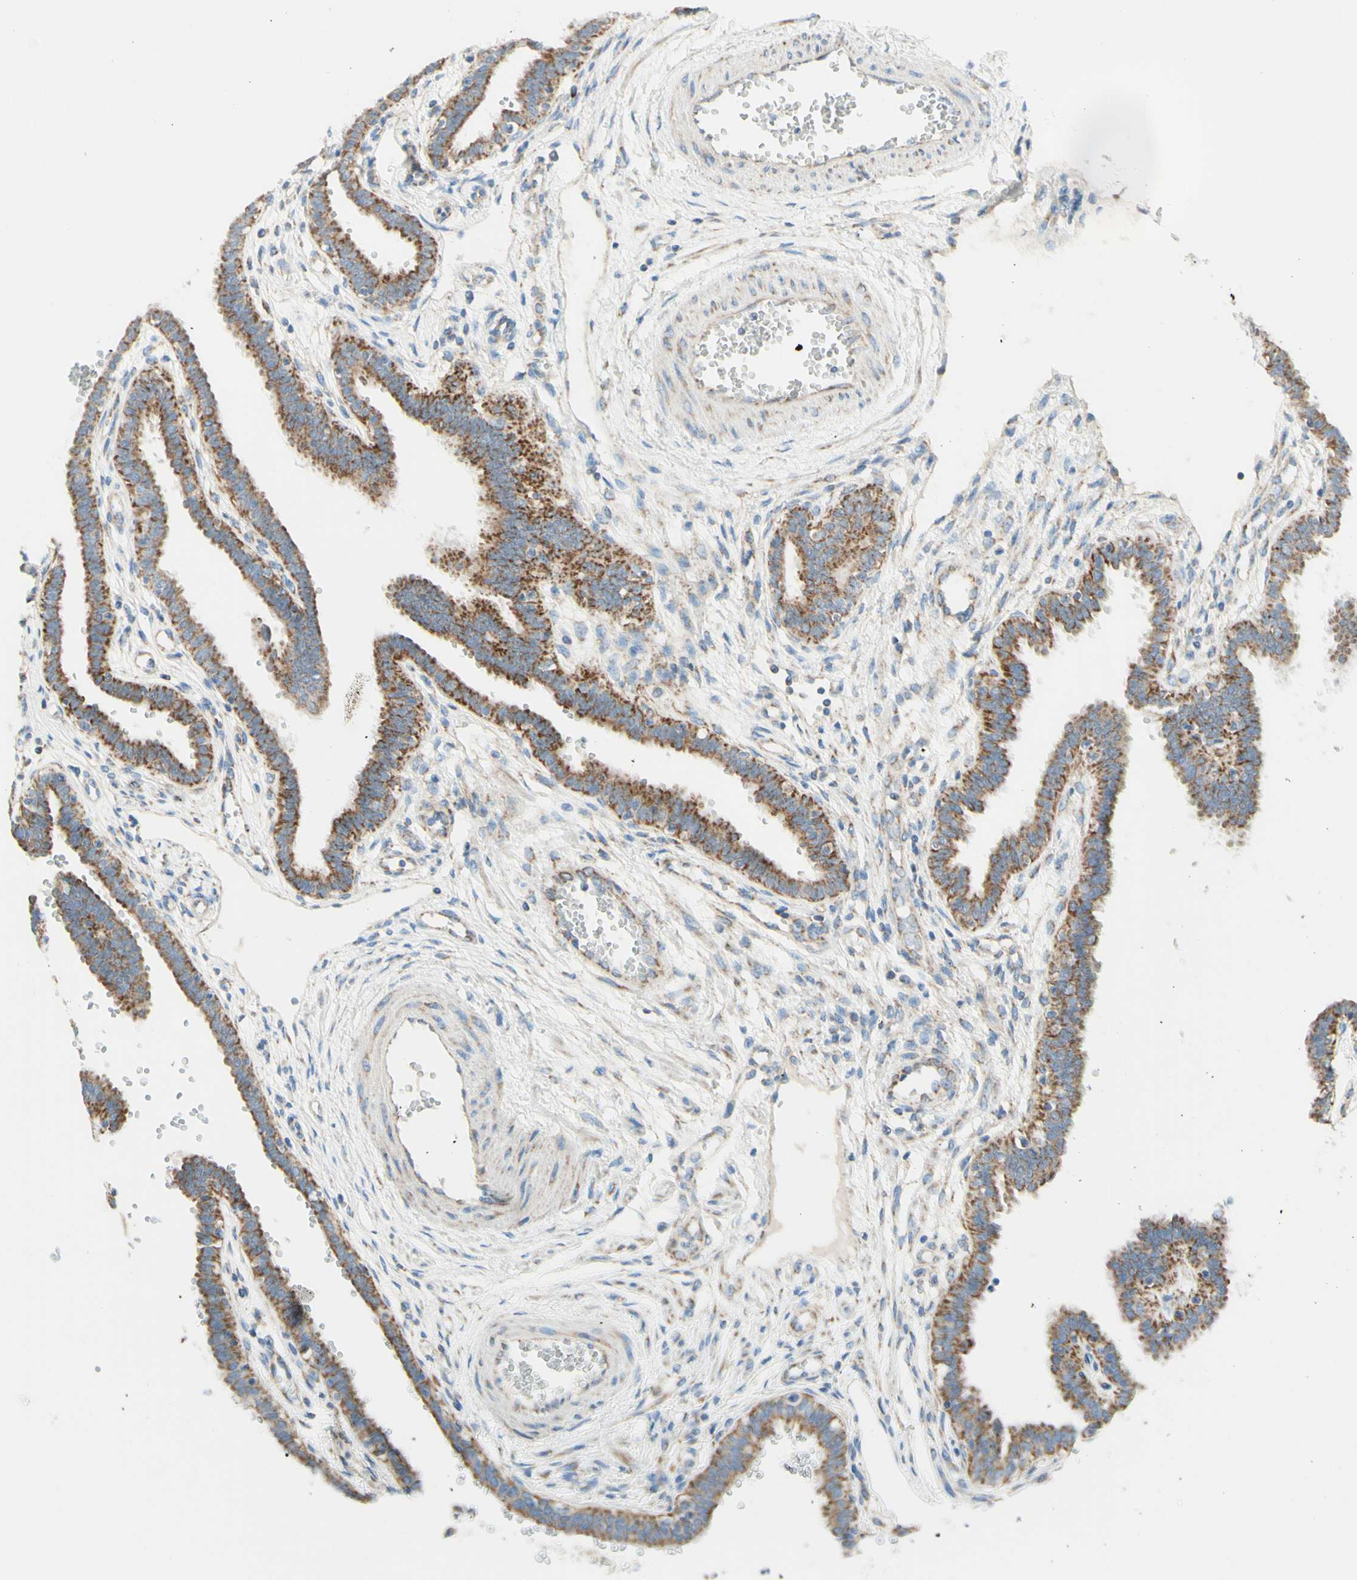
{"staining": {"intensity": "strong", "quantity": ">75%", "location": "cytoplasmic/membranous"}, "tissue": "fallopian tube", "cell_type": "Glandular cells", "image_type": "normal", "snomed": [{"axis": "morphology", "description": "Normal tissue, NOS"}, {"axis": "topography", "description": "Fallopian tube"}], "caption": "Strong cytoplasmic/membranous expression for a protein is identified in about >75% of glandular cells of benign fallopian tube using immunohistochemistry (IHC).", "gene": "ARMC10", "patient": {"sex": "female", "age": 32}}